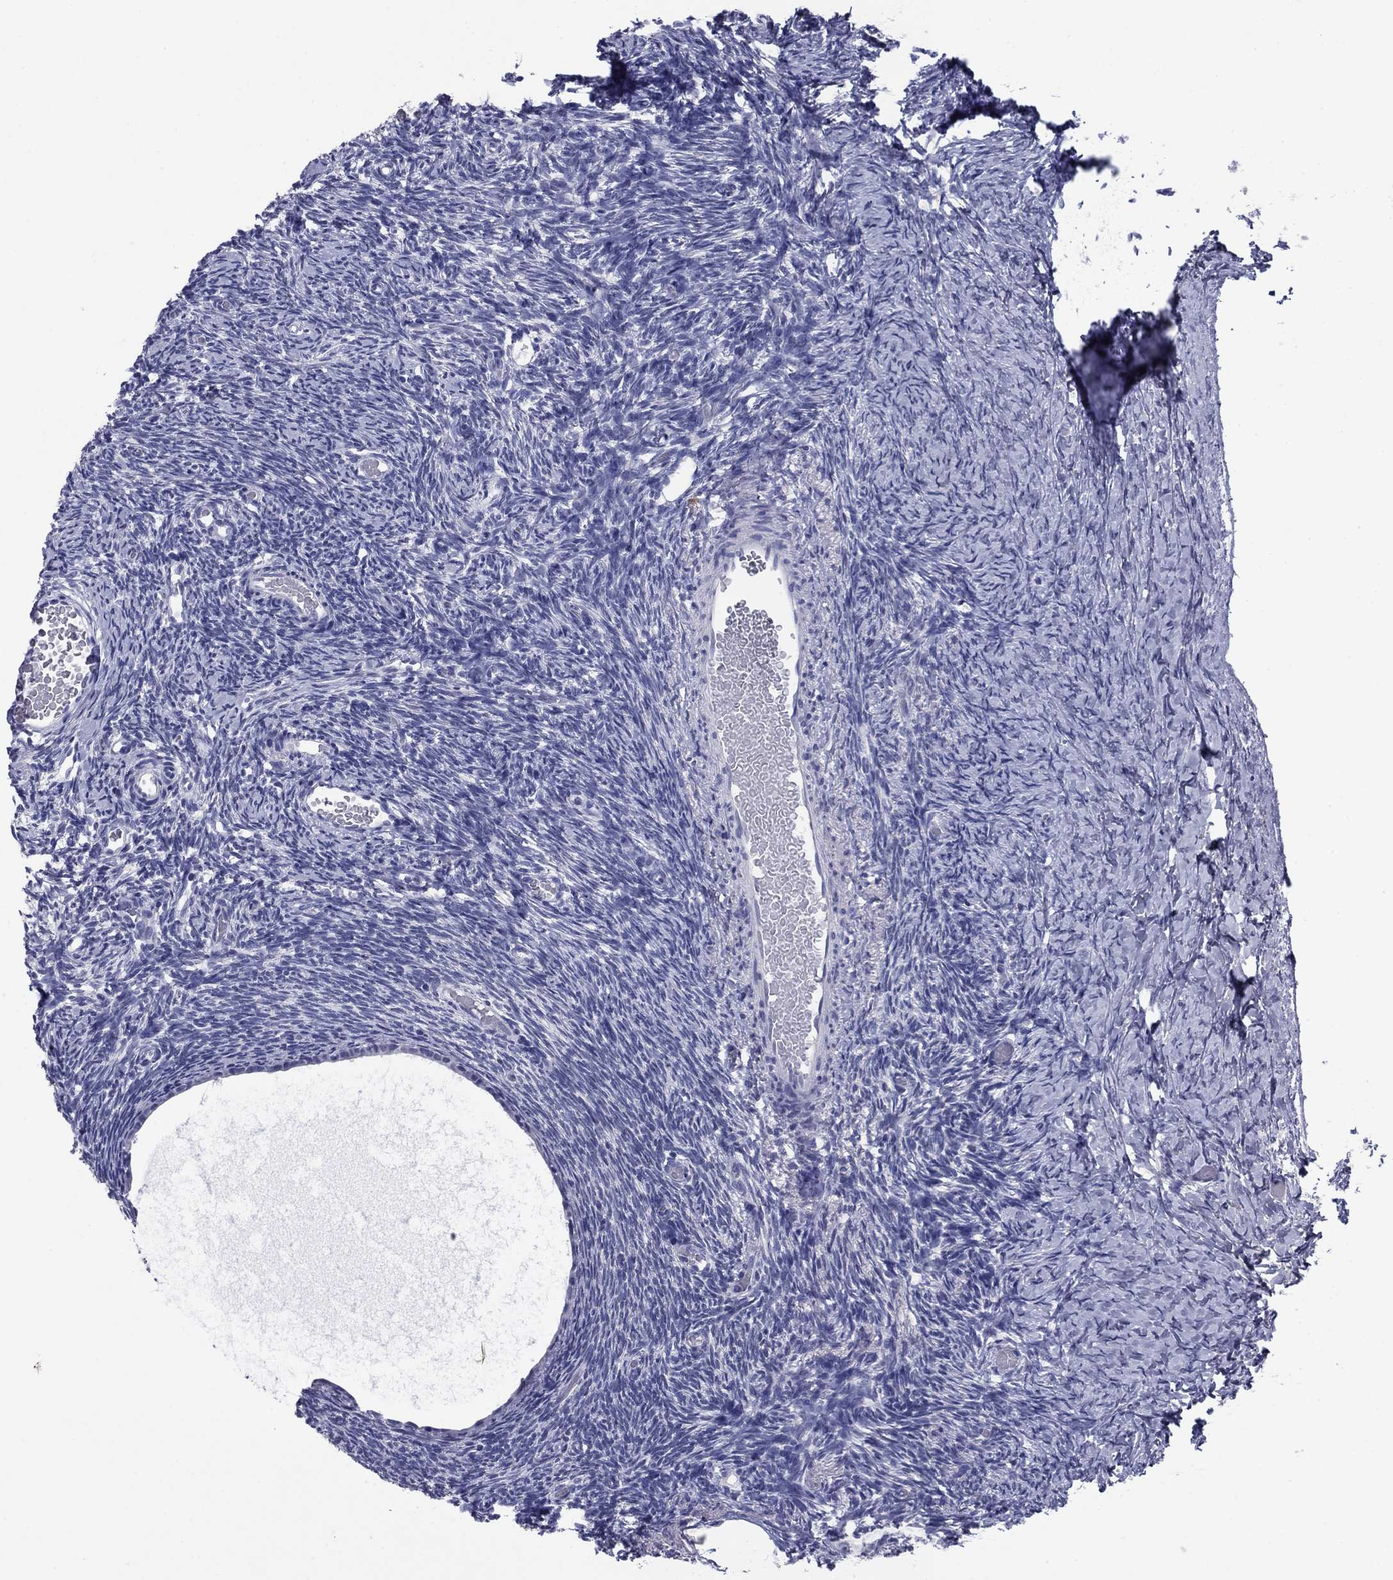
{"staining": {"intensity": "negative", "quantity": "none", "location": "none"}, "tissue": "ovary", "cell_type": "Follicle cells", "image_type": "normal", "snomed": [{"axis": "morphology", "description": "Normal tissue, NOS"}, {"axis": "topography", "description": "Ovary"}], "caption": "DAB immunohistochemical staining of benign human ovary displays no significant positivity in follicle cells.", "gene": "HAO1", "patient": {"sex": "female", "age": 39}}